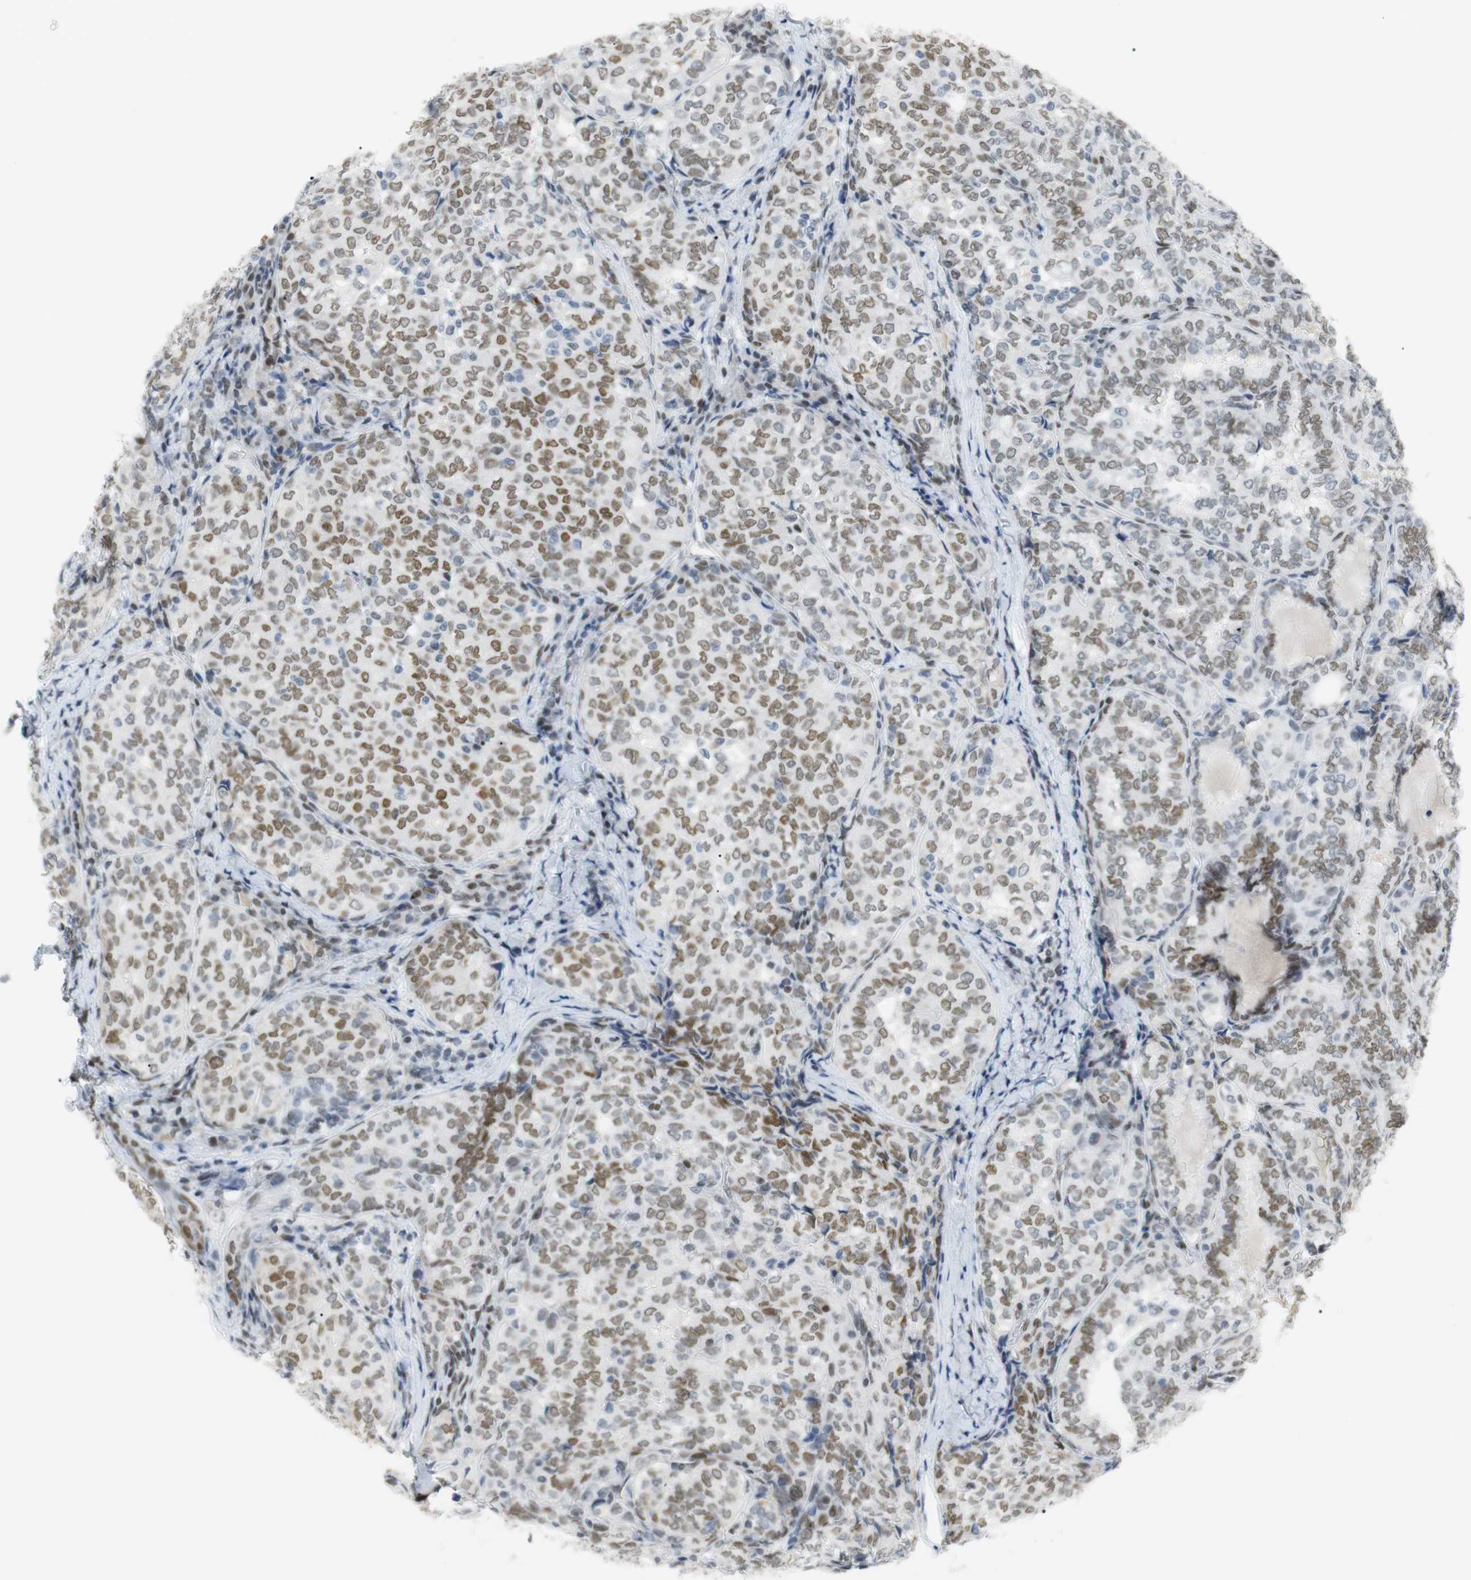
{"staining": {"intensity": "moderate", "quantity": ">75%", "location": "nuclear"}, "tissue": "thyroid cancer", "cell_type": "Tumor cells", "image_type": "cancer", "snomed": [{"axis": "morphology", "description": "Normal tissue, NOS"}, {"axis": "morphology", "description": "Papillary adenocarcinoma, NOS"}, {"axis": "topography", "description": "Thyroid gland"}], "caption": "Thyroid cancer tissue demonstrates moderate nuclear positivity in approximately >75% of tumor cells, visualized by immunohistochemistry.", "gene": "BMI1", "patient": {"sex": "female", "age": 30}}